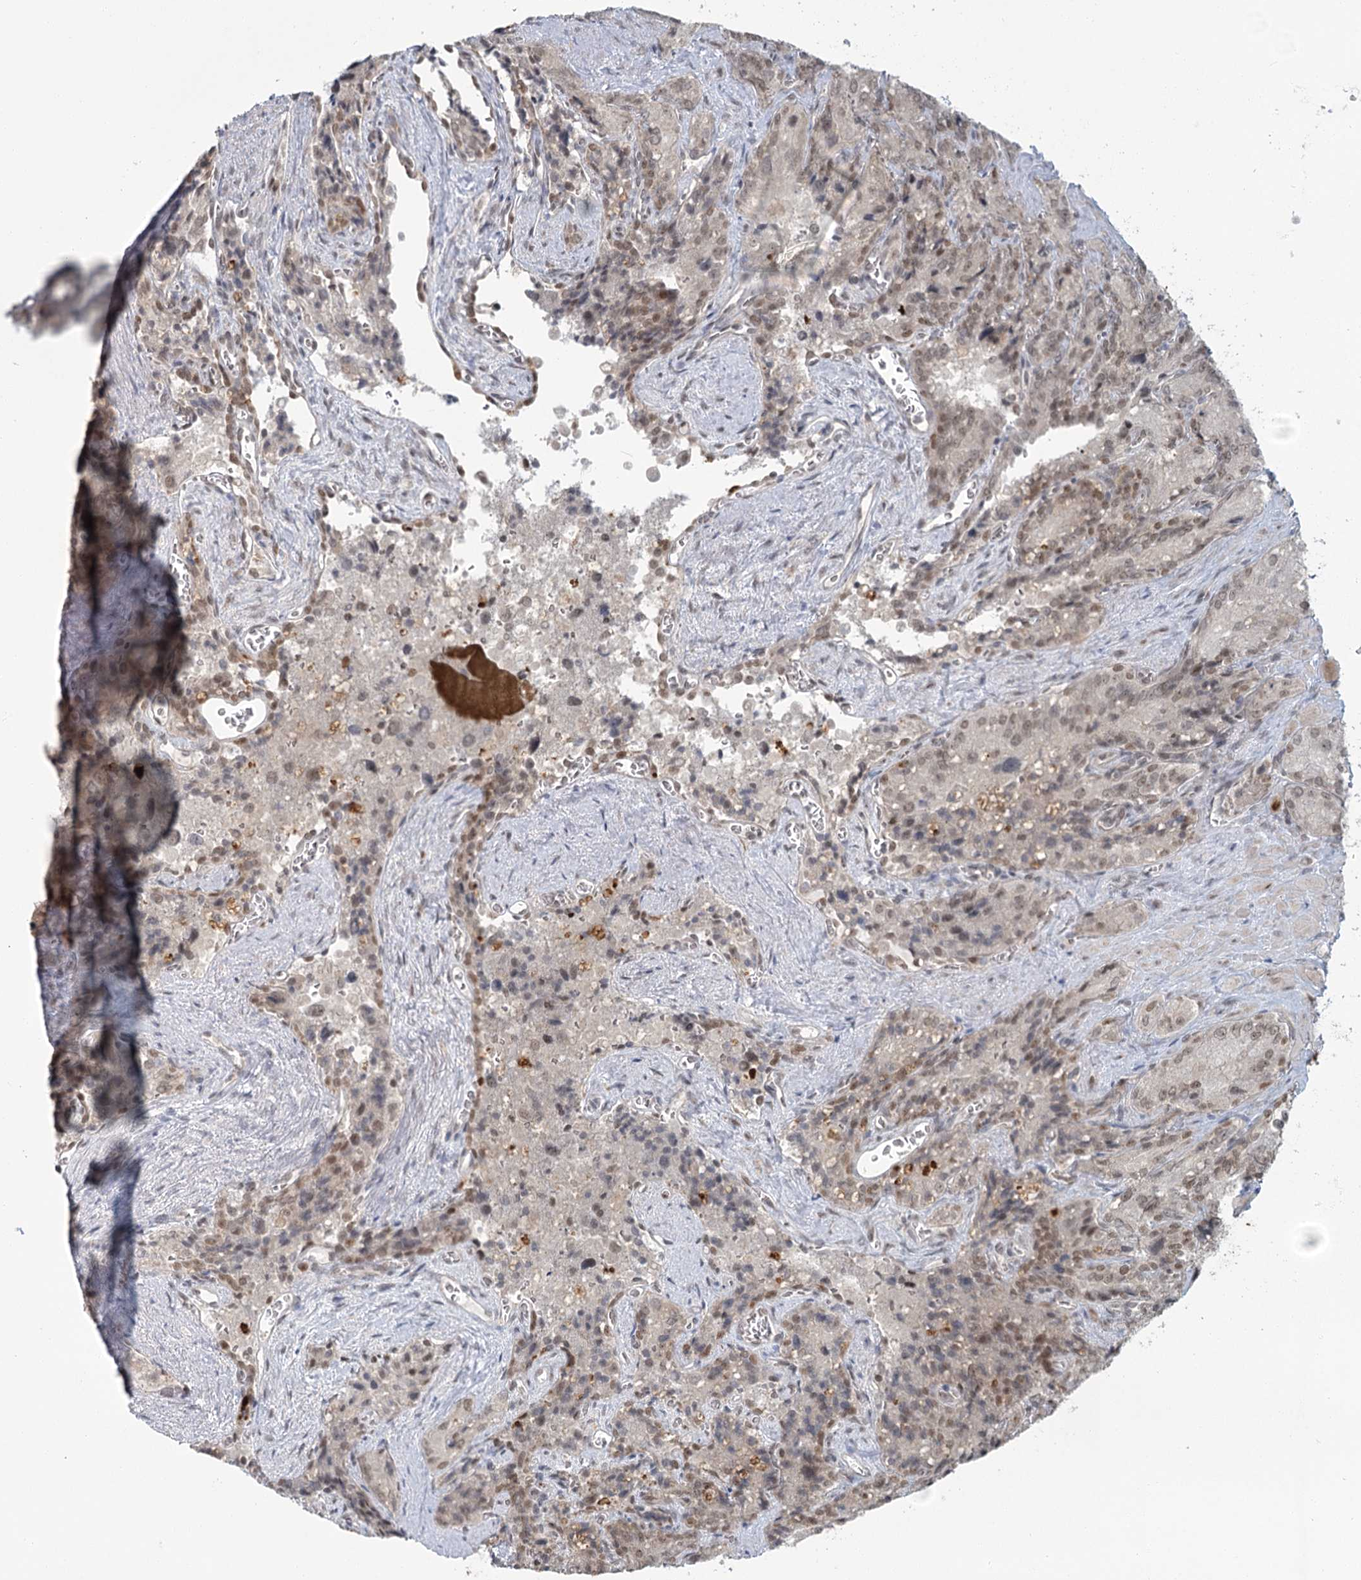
{"staining": {"intensity": "weak", "quantity": "25%-75%", "location": "nuclear"}, "tissue": "seminal vesicle", "cell_type": "Glandular cells", "image_type": "normal", "snomed": [{"axis": "morphology", "description": "Normal tissue, NOS"}, {"axis": "topography", "description": "Seminal veicle"}], "caption": "IHC of benign seminal vesicle reveals low levels of weak nuclear expression in approximately 25%-75% of glandular cells. The protein is shown in brown color, while the nuclei are stained blue.", "gene": "R3HCC1L", "patient": {"sex": "male", "age": 62}}